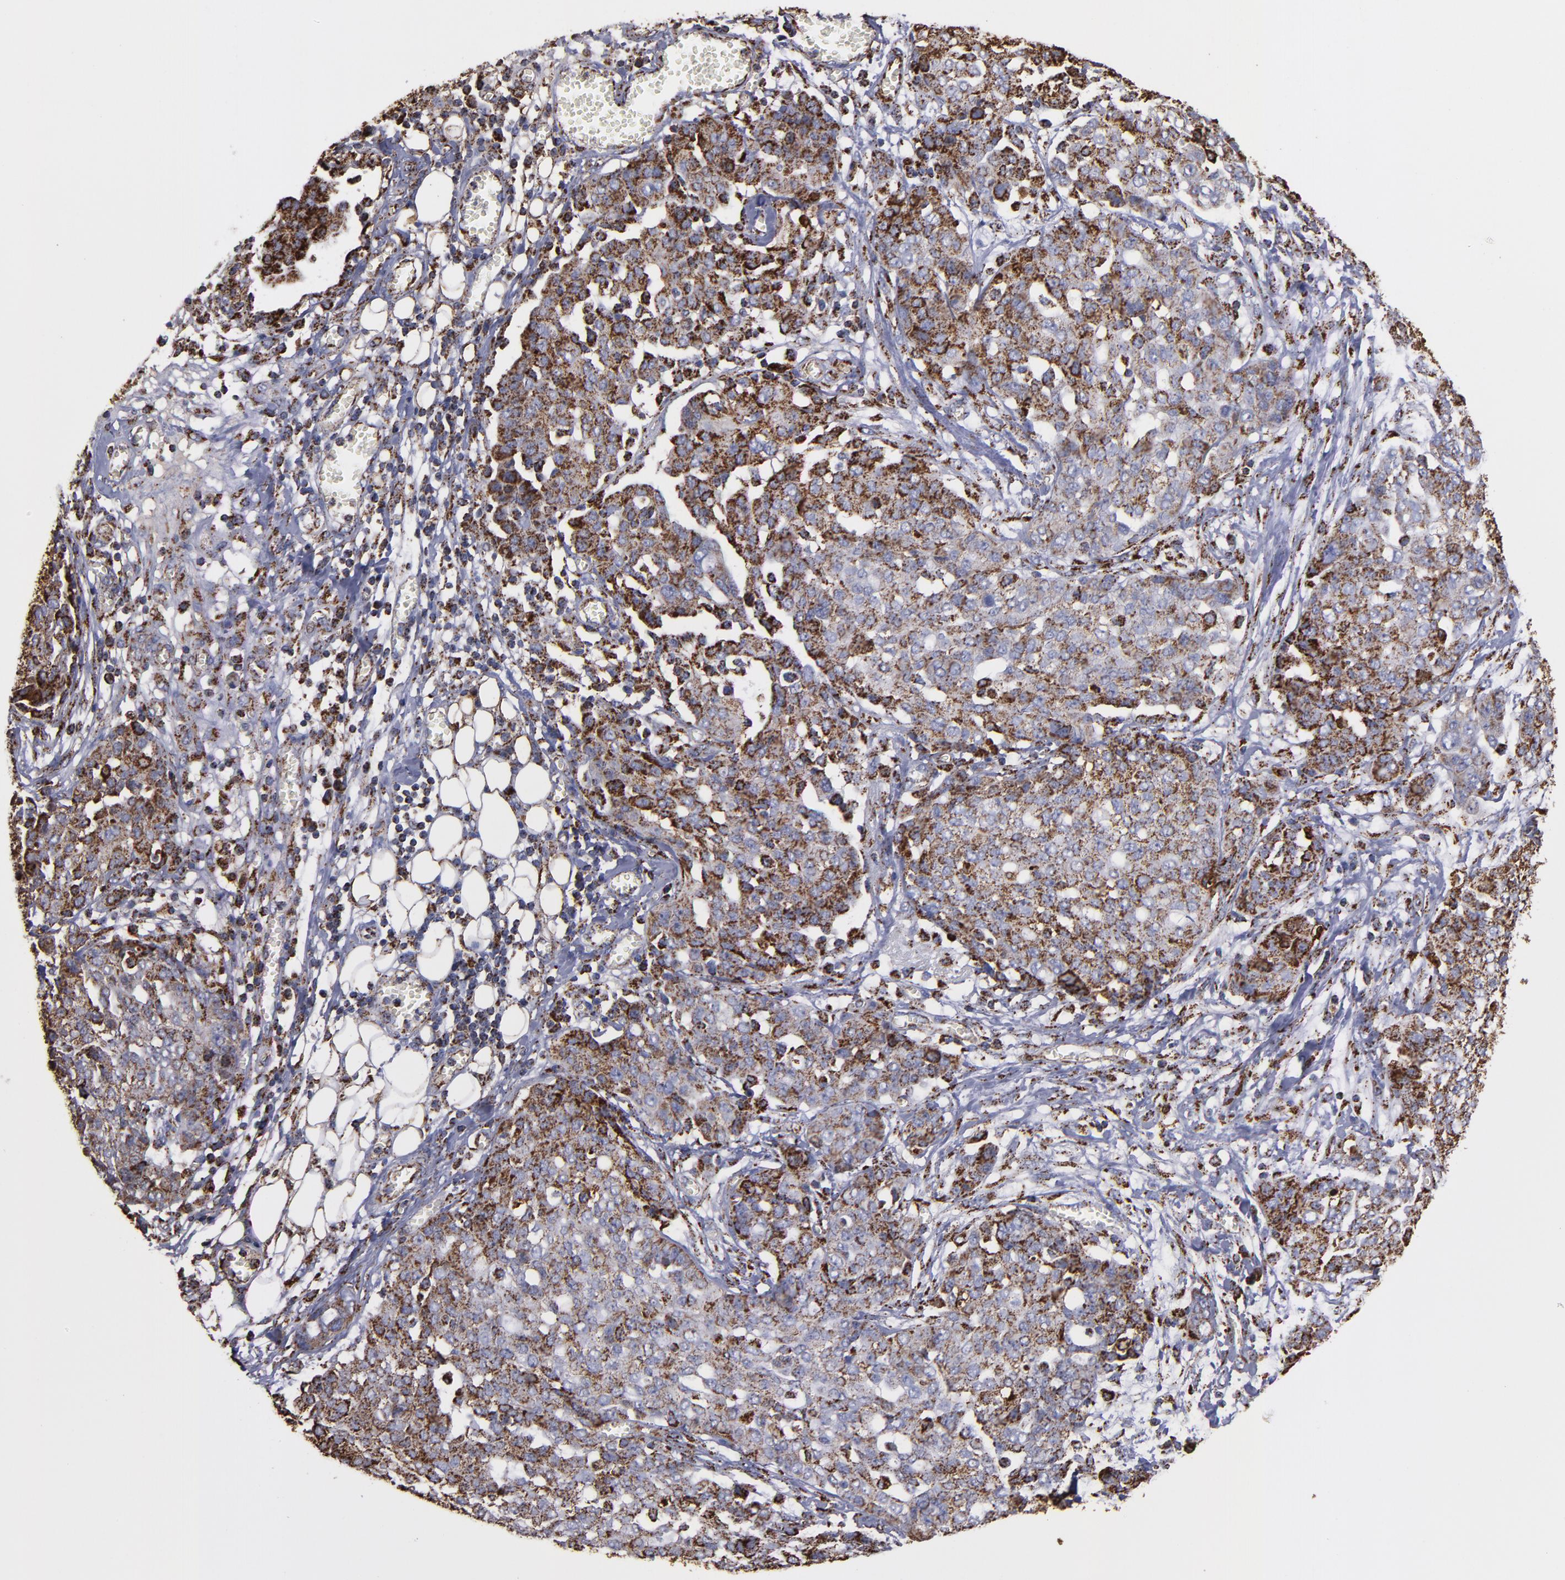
{"staining": {"intensity": "moderate", "quantity": ">75%", "location": "cytoplasmic/membranous"}, "tissue": "ovarian cancer", "cell_type": "Tumor cells", "image_type": "cancer", "snomed": [{"axis": "morphology", "description": "Cystadenocarcinoma, serous, NOS"}, {"axis": "topography", "description": "Soft tissue"}, {"axis": "topography", "description": "Ovary"}], "caption": "Immunohistochemical staining of human ovarian cancer reveals moderate cytoplasmic/membranous protein staining in approximately >75% of tumor cells. (IHC, brightfield microscopy, high magnification).", "gene": "SOD2", "patient": {"sex": "female", "age": 57}}